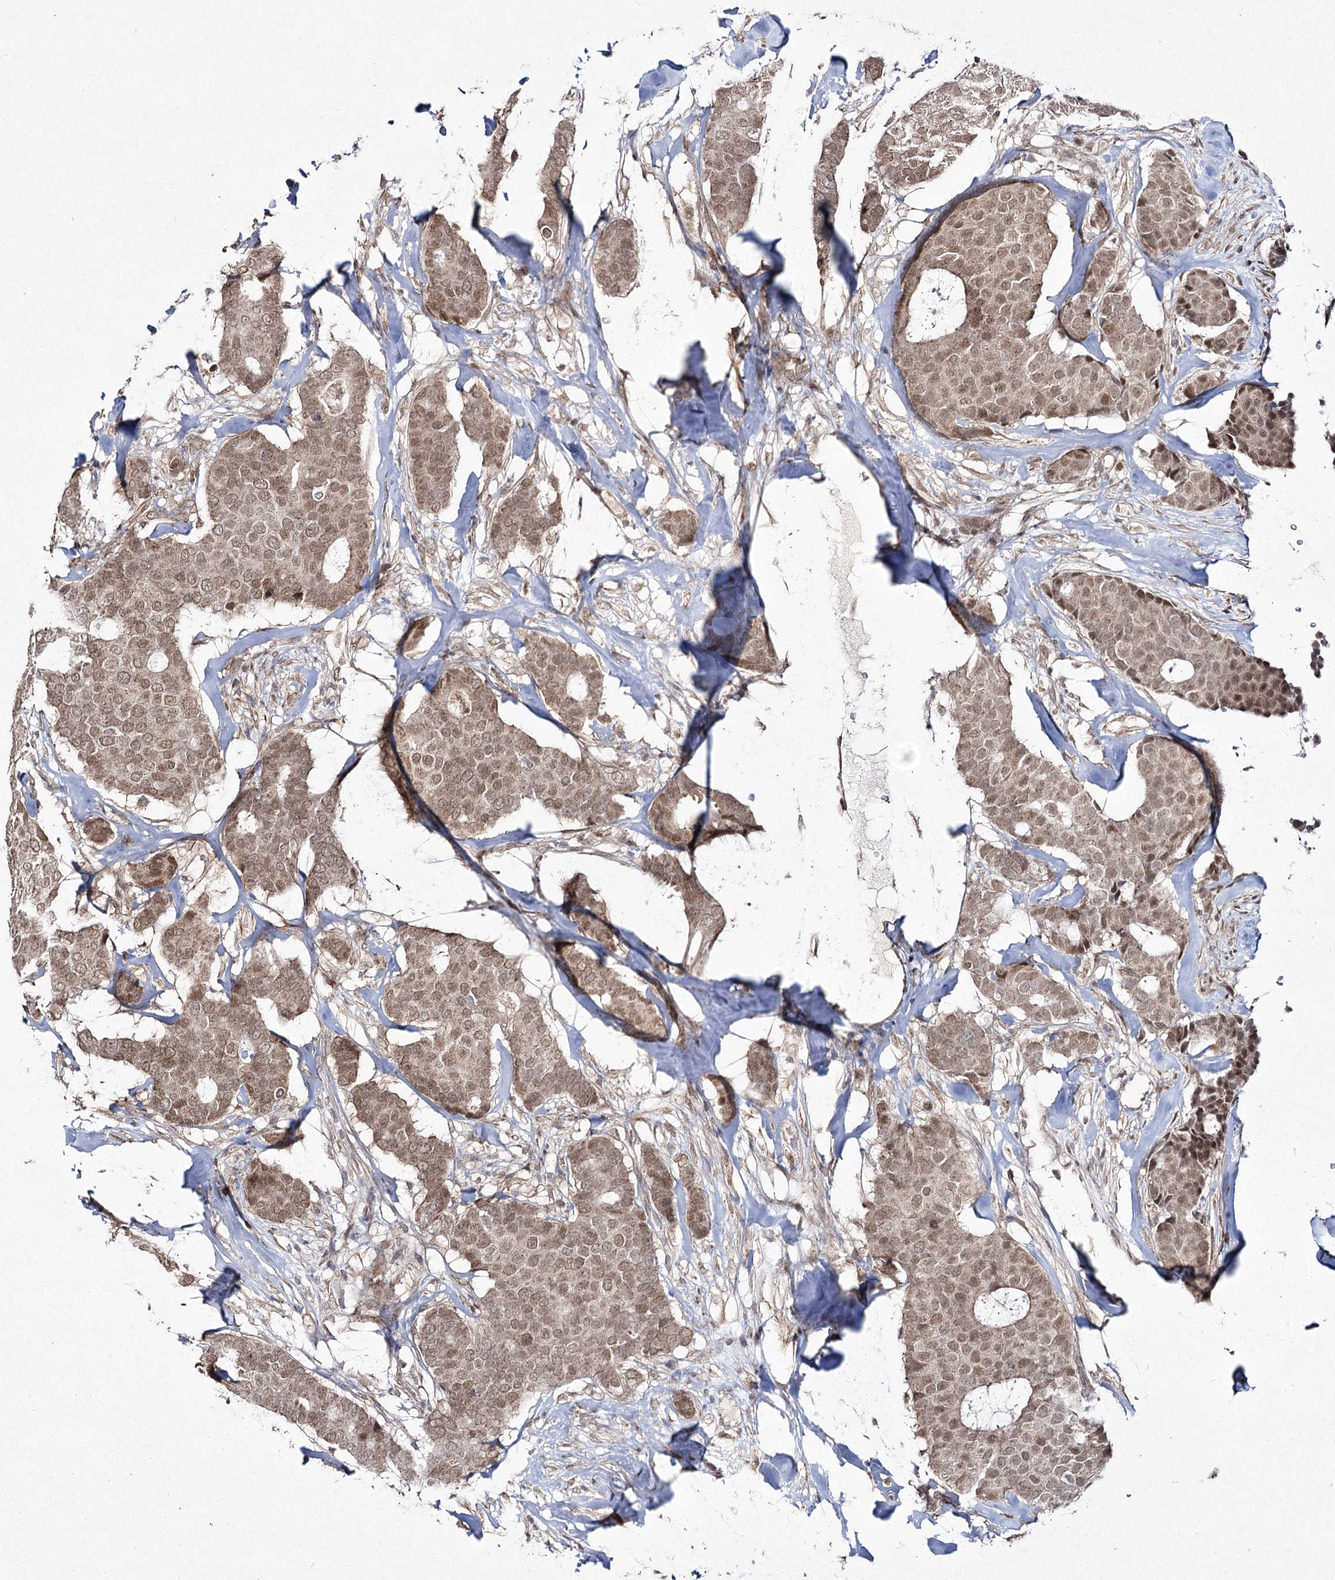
{"staining": {"intensity": "moderate", "quantity": ">75%", "location": "cytoplasmic/membranous,nuclear"}, "tissue": "breast cancer", "cell_type": "Tumor cells", "image_type": "cancer", "snomed": [{"axis": "morphology", "description": "Duct carcinoma"}, {"axis": "topography", "description": "Breast"}], "caption": "Infiltrating ductal carcinoma (breast) stained for a protein demonstrates moderate cytoplasmic/membranous and nuclear positivity in tumor cells. Nuclei are stained in blue.", "gene": "TRNT1", "patient": {"sex": "female", "age": 75}}